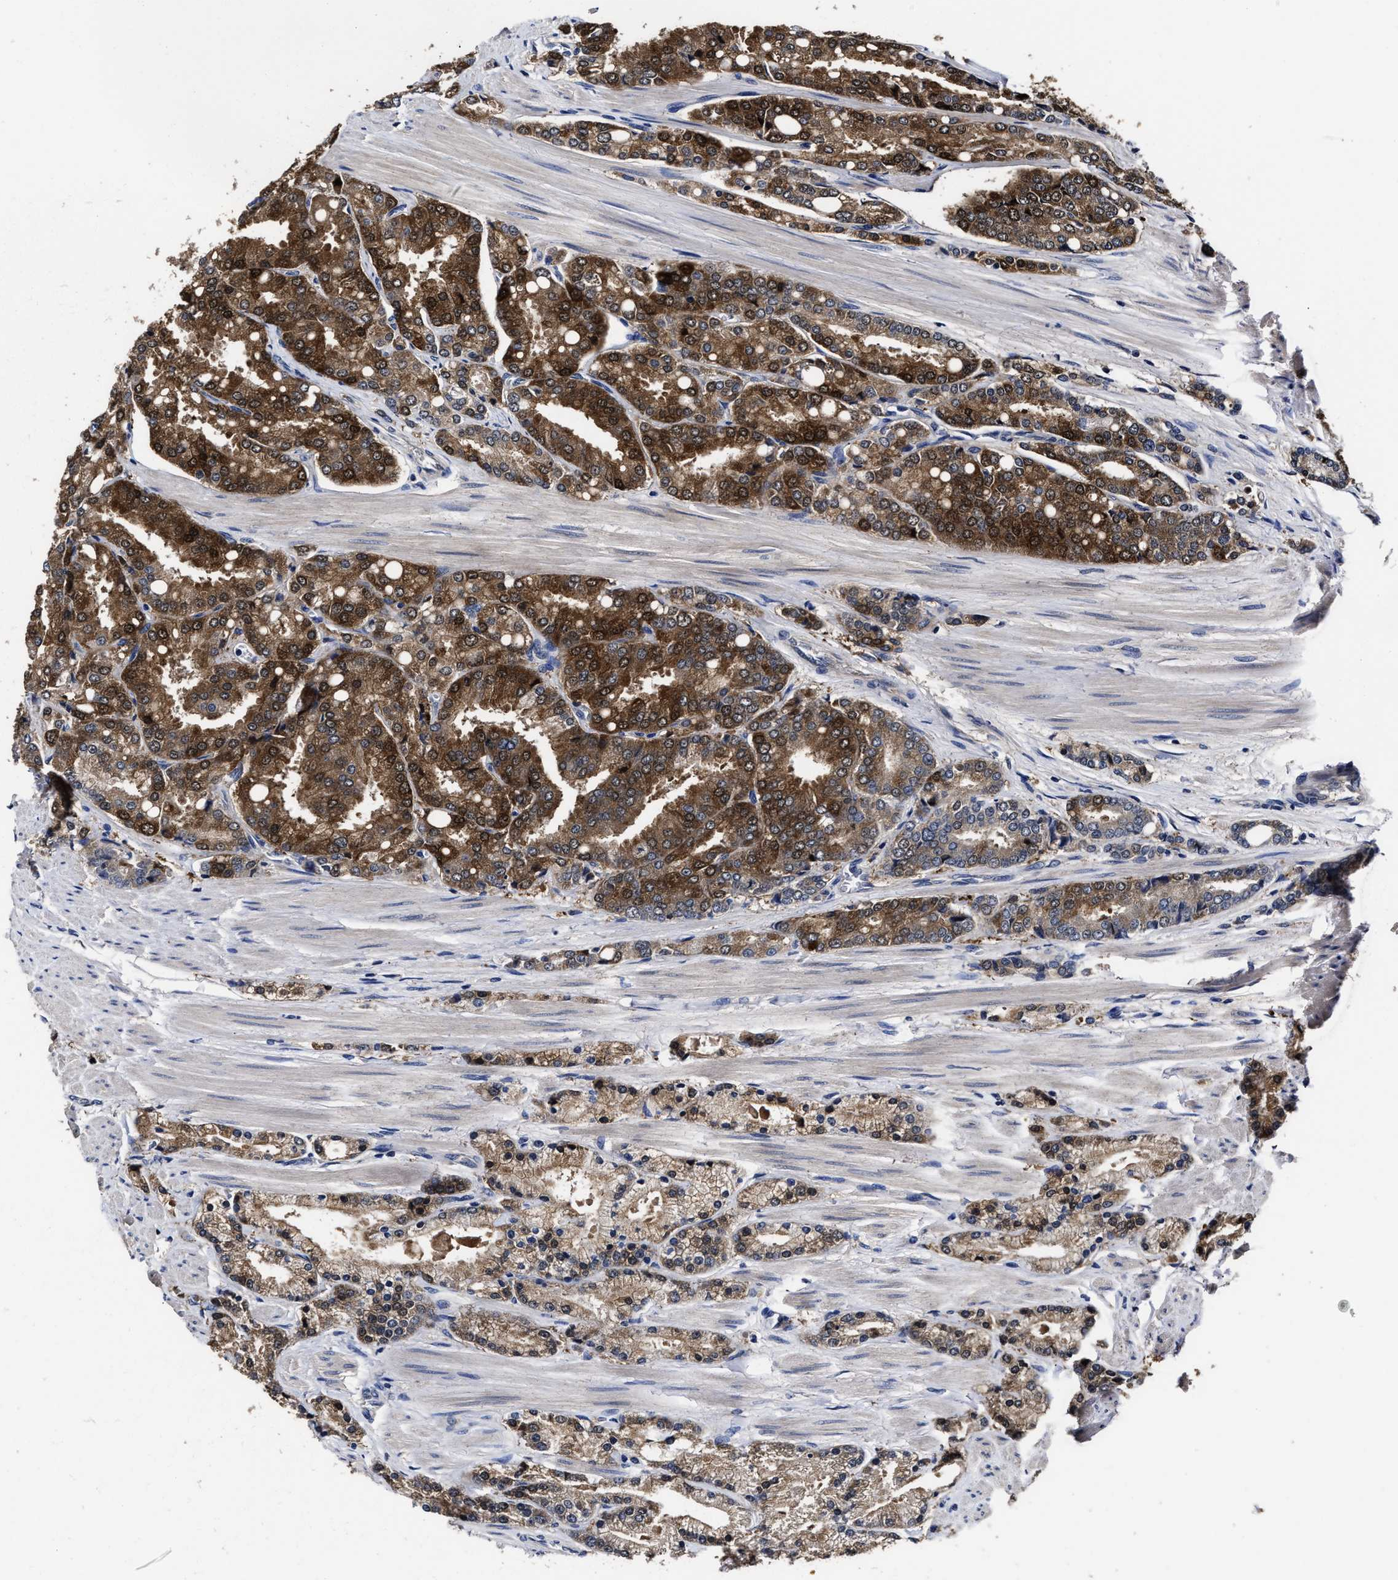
{"staining": {"intensity": "moderate", "quantity": ">75%", "location": "cytoplasmic/membranous,nuclear"}, "tissue": "prostate cancer", "cell_type": "Tumor cells", "image_type": "cancer", "snomed": [{"axis": "morphology", "description": "Adenocarcinoma, High grade"}, {"axis": "topography", "description": "Prostate"}], "caption": "This is an image of immunohistochemistry staining of adenocarcinoma (high-grade) (prostate), which shows moderate staining in the cytoplasmic/membranous and nuclear of tumor cells.", "gene": "SOCS5", "patient": {"sex": "male", "age": 50}}